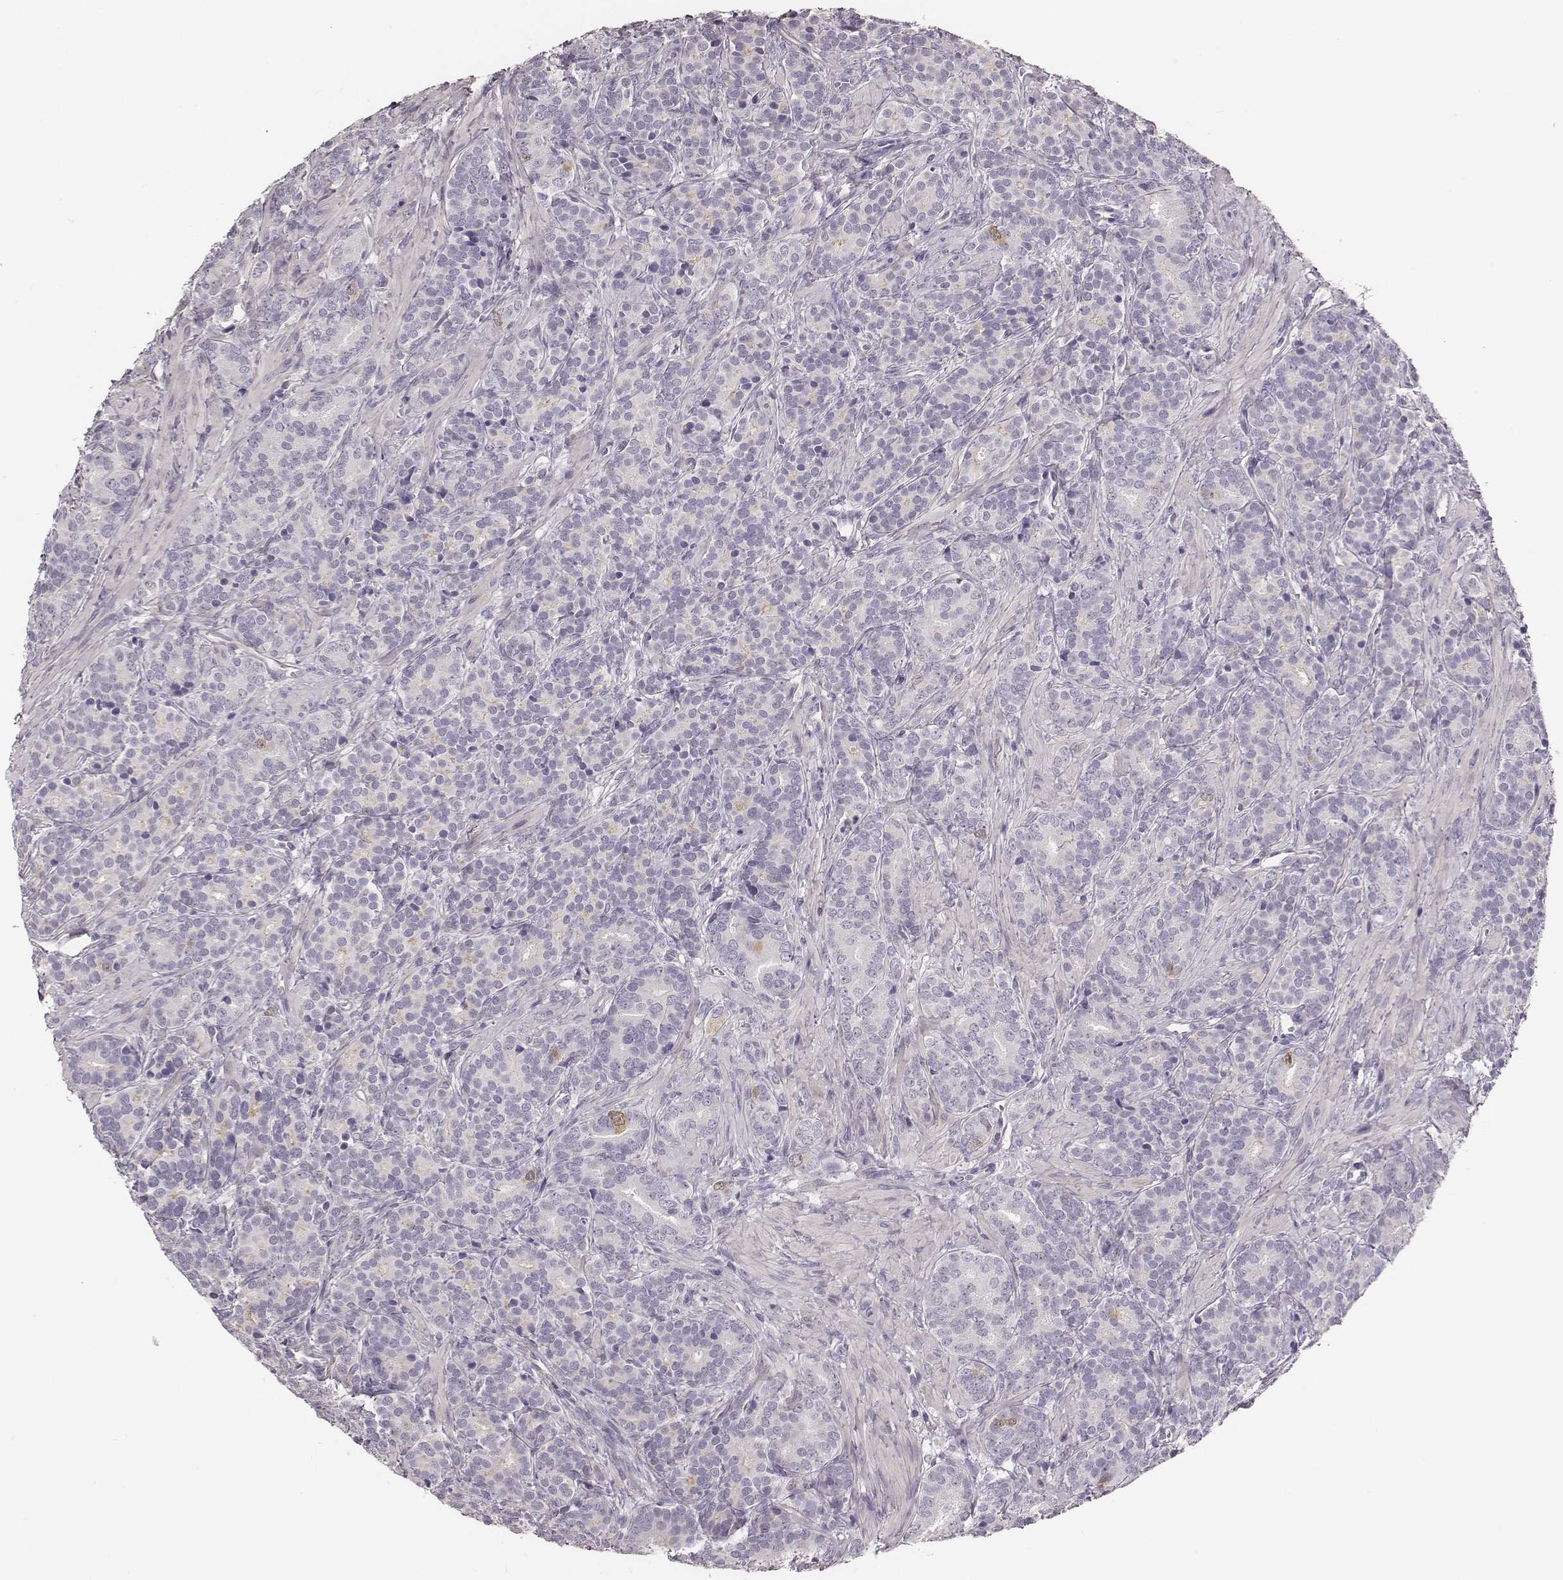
{"staining": {"intensity": "negative", "quantity": "none", "location": "none"}, "tissue": "prostate cancer", "cell_type": "Tumor cells", "image_type": "cancer", "snomed": [{"axis": "morphology", "description": "Adenocarcinoma, High grade"}, {"axis": "topography", "description": "Prostate"}], "caption": "A high-resolution photomicrograph shows IHC staining of prostate cancer (adenocarcinoma (high-grade)), which displays no significant staining in tumor cells. The staining is performed using DAB brown chromogen with nuclei counter-stained in using hematoxylin.", "gene": "PBK", "patient": {"sex": "male", "age": 84}}